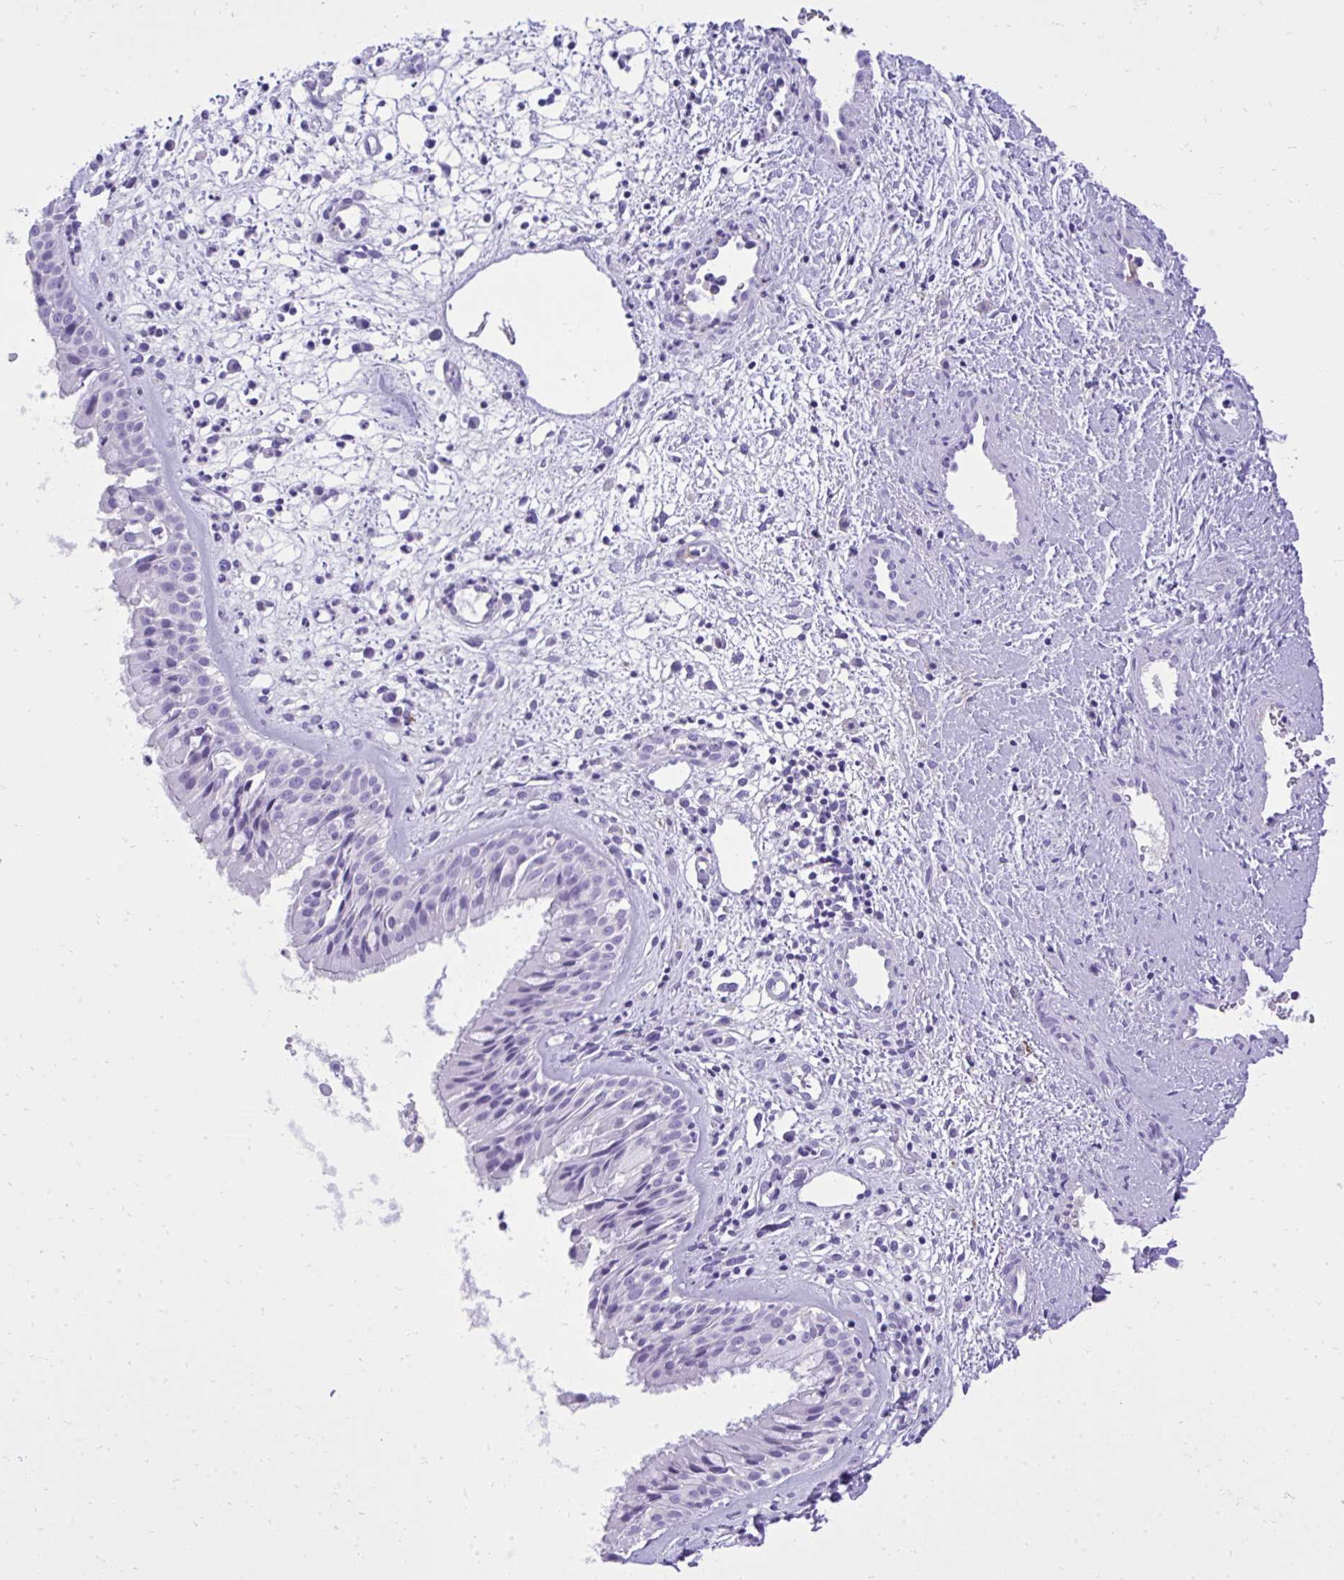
{"staining": {"intensity": "negative", "quantity": "none", "location": "none"}, "tissue": "nasopharynx", "cell_type": "Respiratory epithelial cells", "image_type": "normal", "snomed": [{"axis": "morphology", "description": "Normal tissue, NOS"}, {"axis": "topography", "description": "Nasopharynx"}], "caption": "The histopathology image exhibits no significant staining in respiratory epithelial cells of nasopharynx. (DAB (3,3'-diaminobenzidine) immunohistochemistry visualized using brightfield microscopy, high magnification).", "gene": "ST6GALNAC3", "patient": {"sex": "male", "age": 65}}